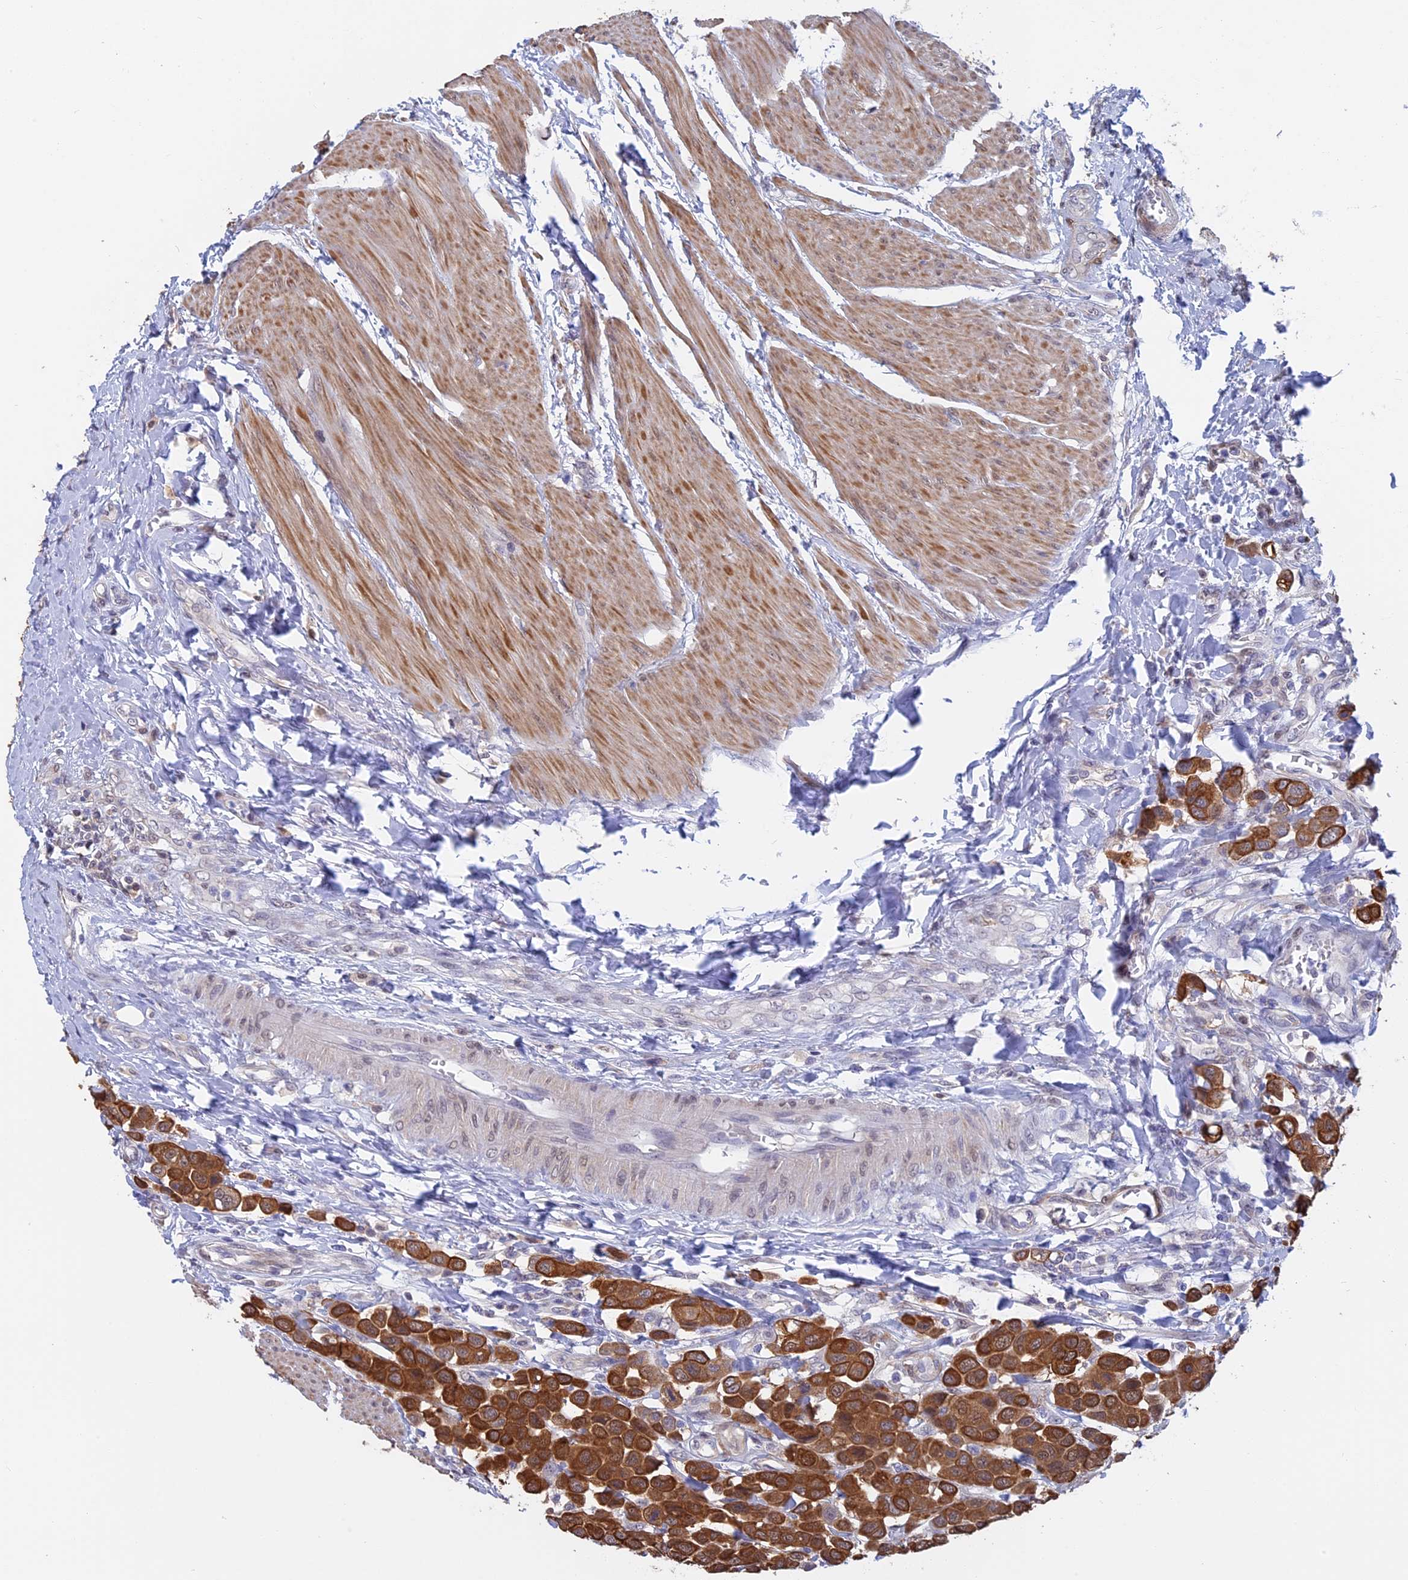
{"staining": {"intensity": "strong", "quantity": ">75%", "location": "cytoplasmic/membranous"}, "tissue": "urothelial cancer", "cell_type": "Tumor cells", "image_type": "cancer", "snomed": [{"axis": "morphology", "description": "Urothelial carcinoma, High grade"}, {"axis": "topography", "description": "Urinary bladder"}], "caption": "Immunohistochemical staining of urothelial cancer reveals high levels of strong cytoplasmic/membranous expression in approximately >75% of tumor cells.", "gene": "STUB1", "patient": {"sex": "male", "age": 50}}